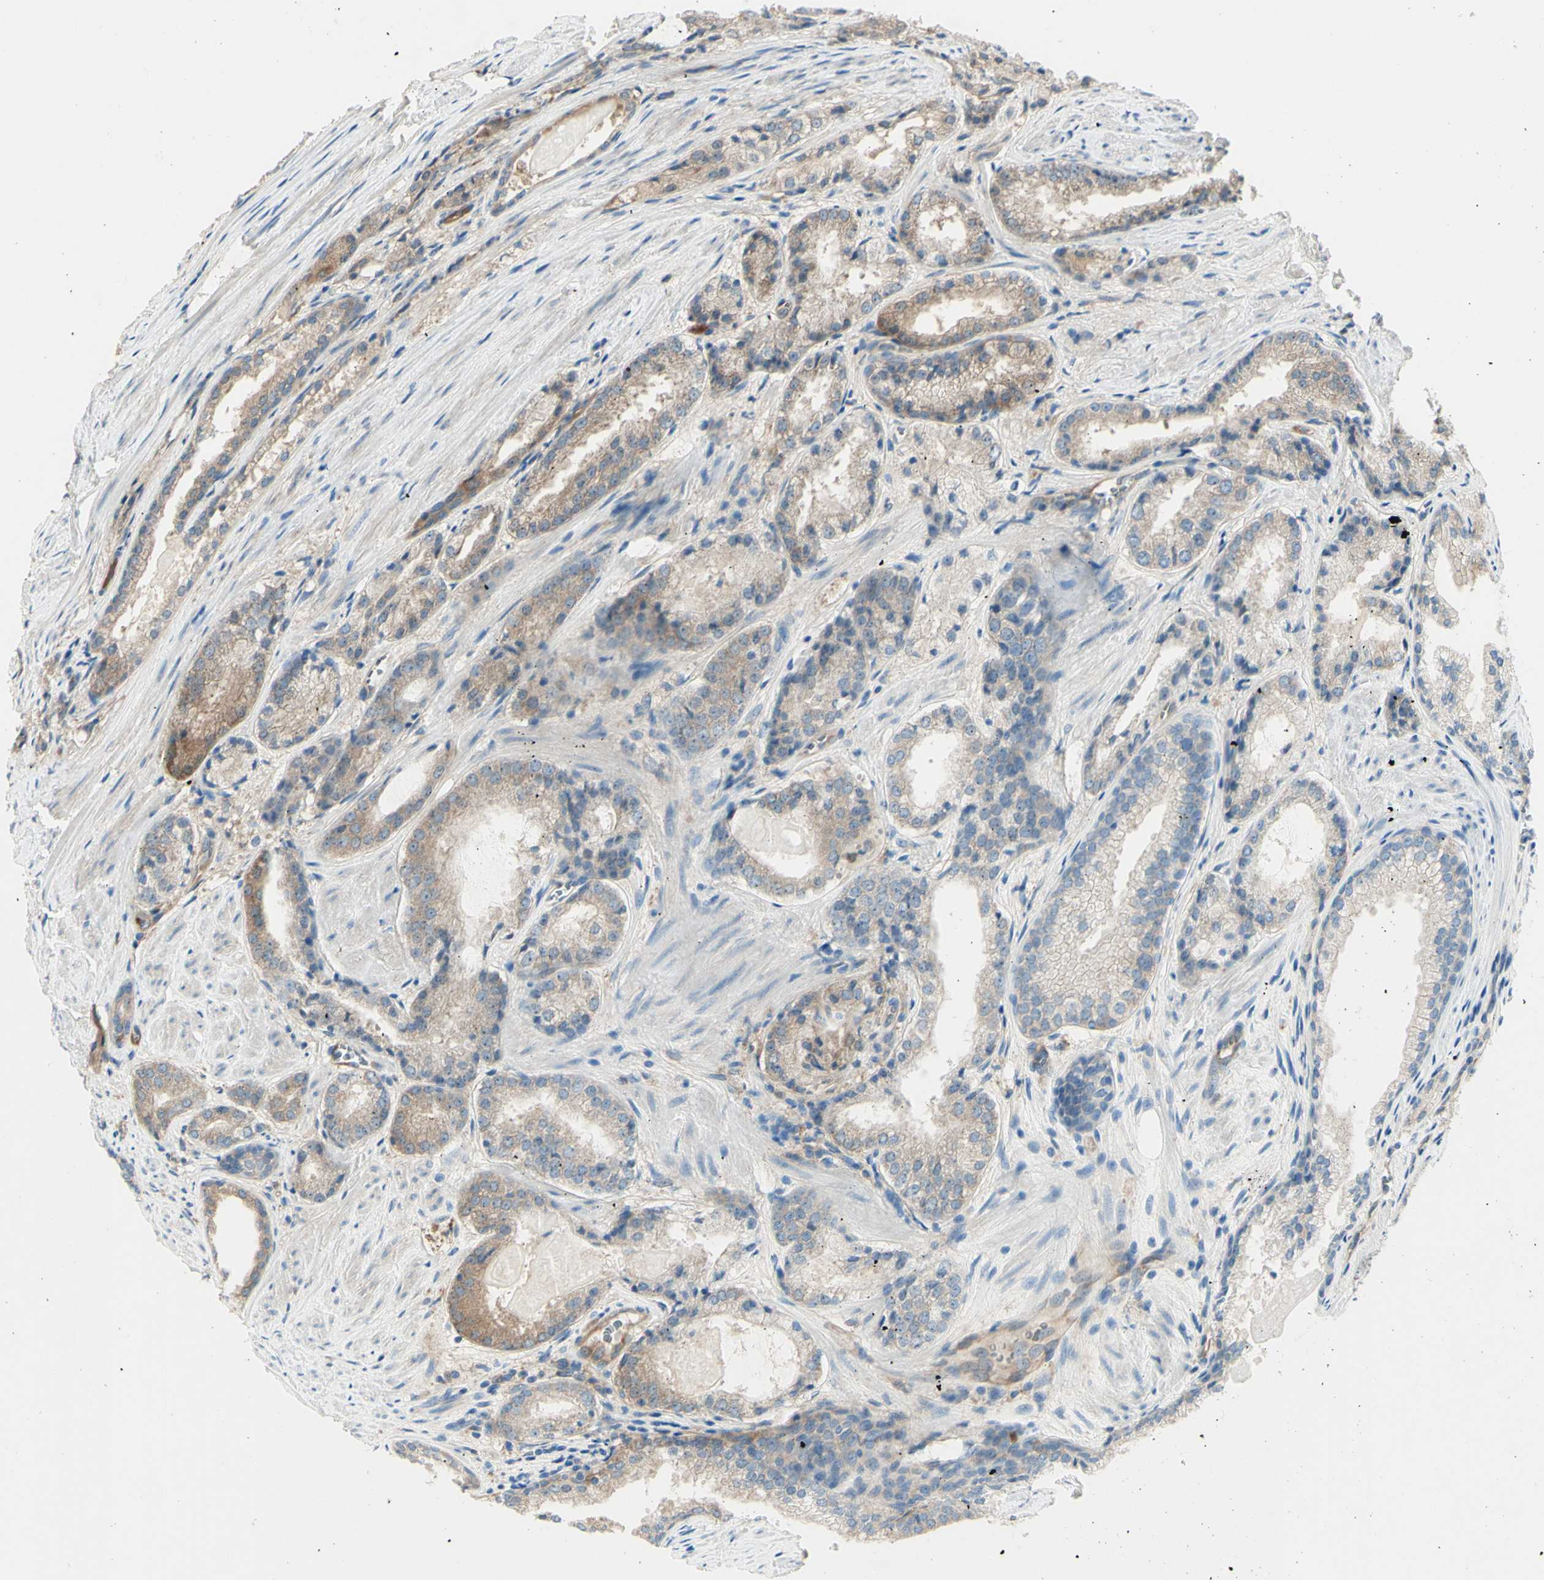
{"staining": {"intensity": "moderate", "quantity": "25%-75%", "location": "cytoplasmic/membranous"}, "tissue": "prostate cancer", "cell_type": "Tumor cells", "image_type": "cancer", "snomed": [{"axis": "morphology", "description": "Adenocarcinoma, Low grade"}, {"axis": "topography", "description": "Prostate"}], "caption": "Protein positivity by immunohistochemistry shows moderate cytoplasmic/membranous expression in approximately 25%-75% of tumor cells in prostate cancer (low-grade adenocarcinoma). (IHC, brightfield microscopy, high magnification).", "gene": "IGSF9B", "patient": {"sex": "male", "age": 60}}